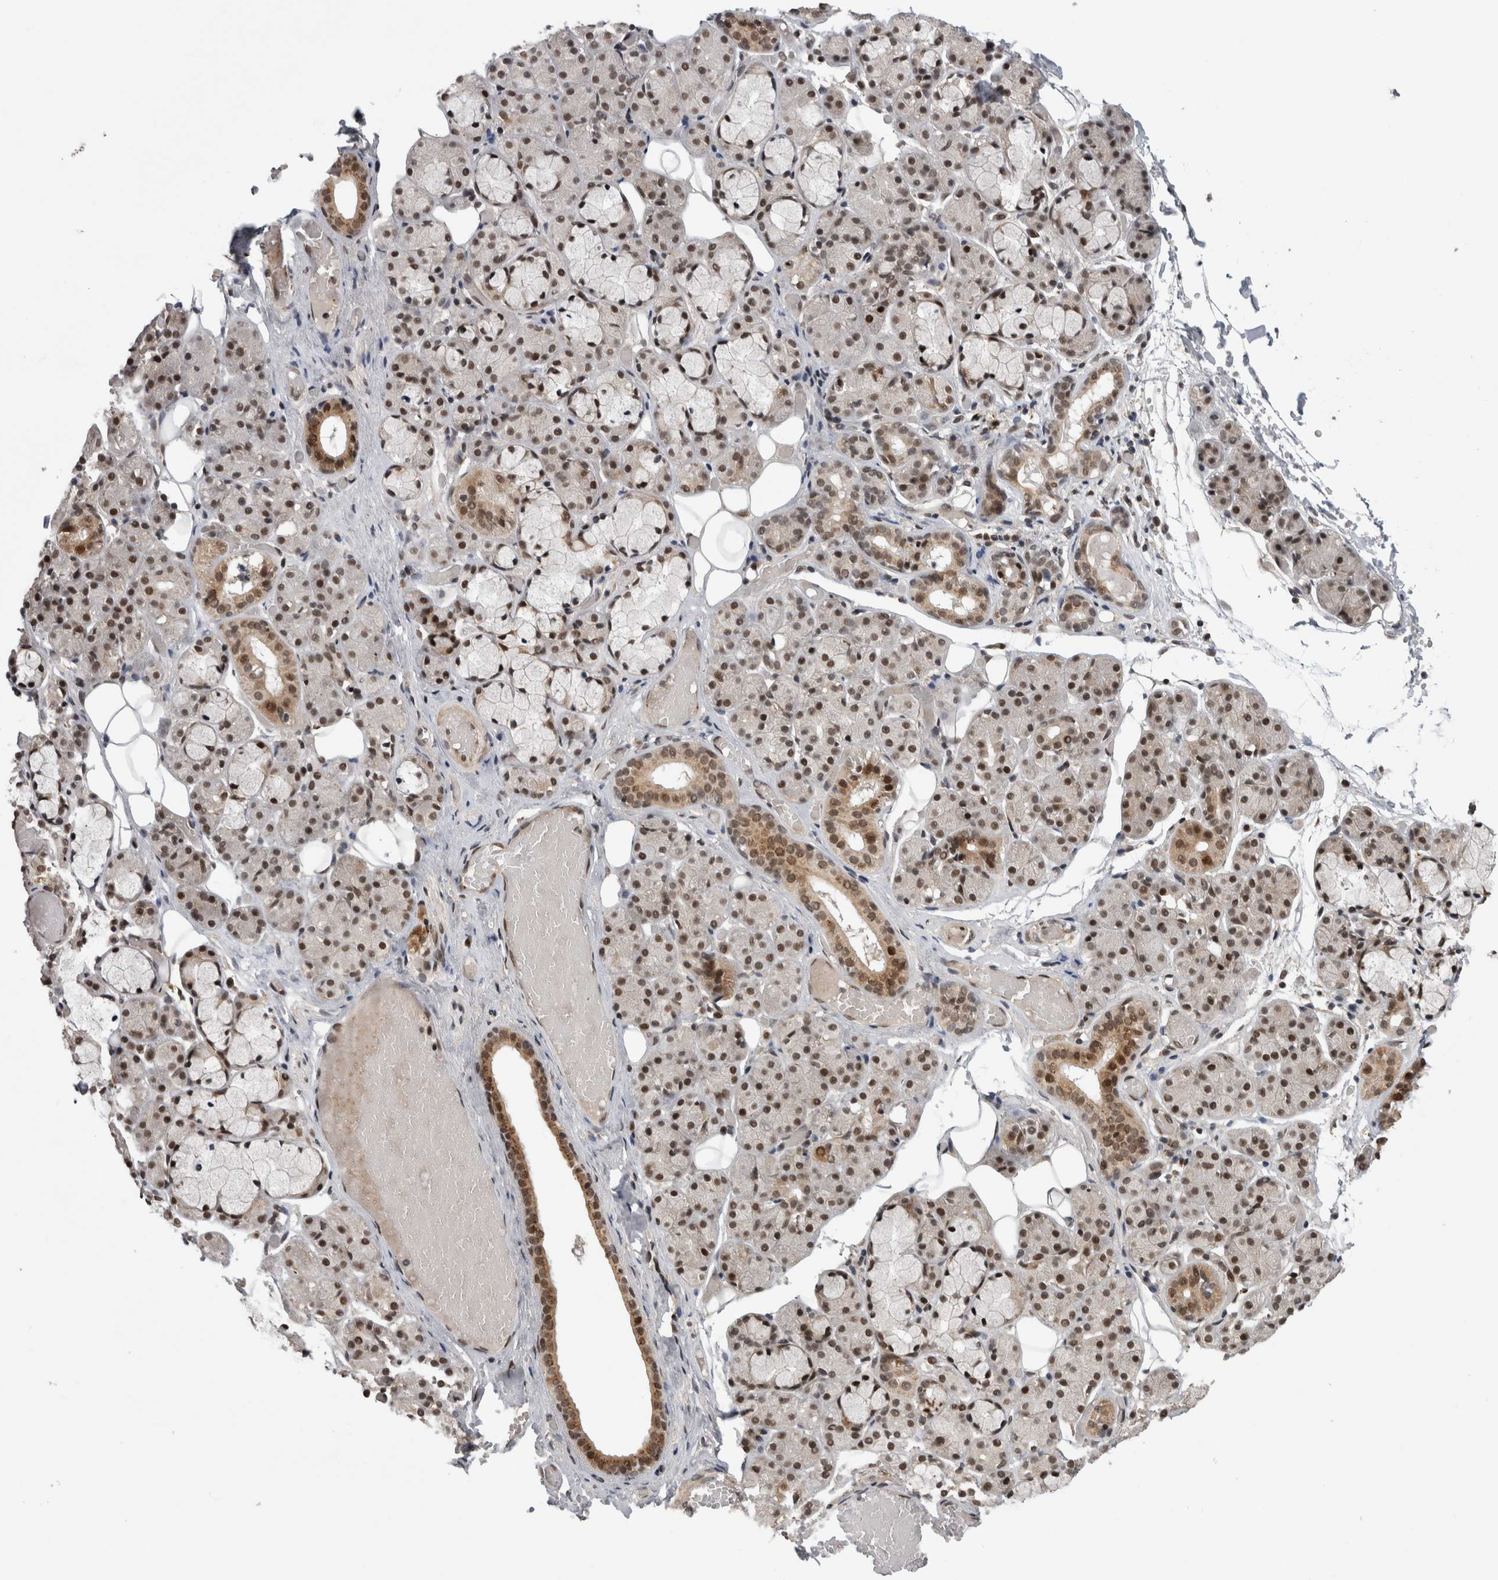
{"staining": {"intensity": "strong", "quantity": "25%-75%", "location": "nuclear"}, "tissue": "salivary gland", "cell_type": "Glandular cells", "image_type": "normal", "snomed": [{"axis": "morphology", "description": "Normal tissue, NOS"}, {"axis": "topography", "description": "Salivary gland"}], "caption": "Benign salivary gland reveals strong nuclear expression in about 25%-75% of glandular cells, visualized by immunohistochemistry. (DAB IHC, brown staining for protein, blue staining for nuclei).", "gene": "CPSF2", "patient": {"sex": "male", "age": 63}}